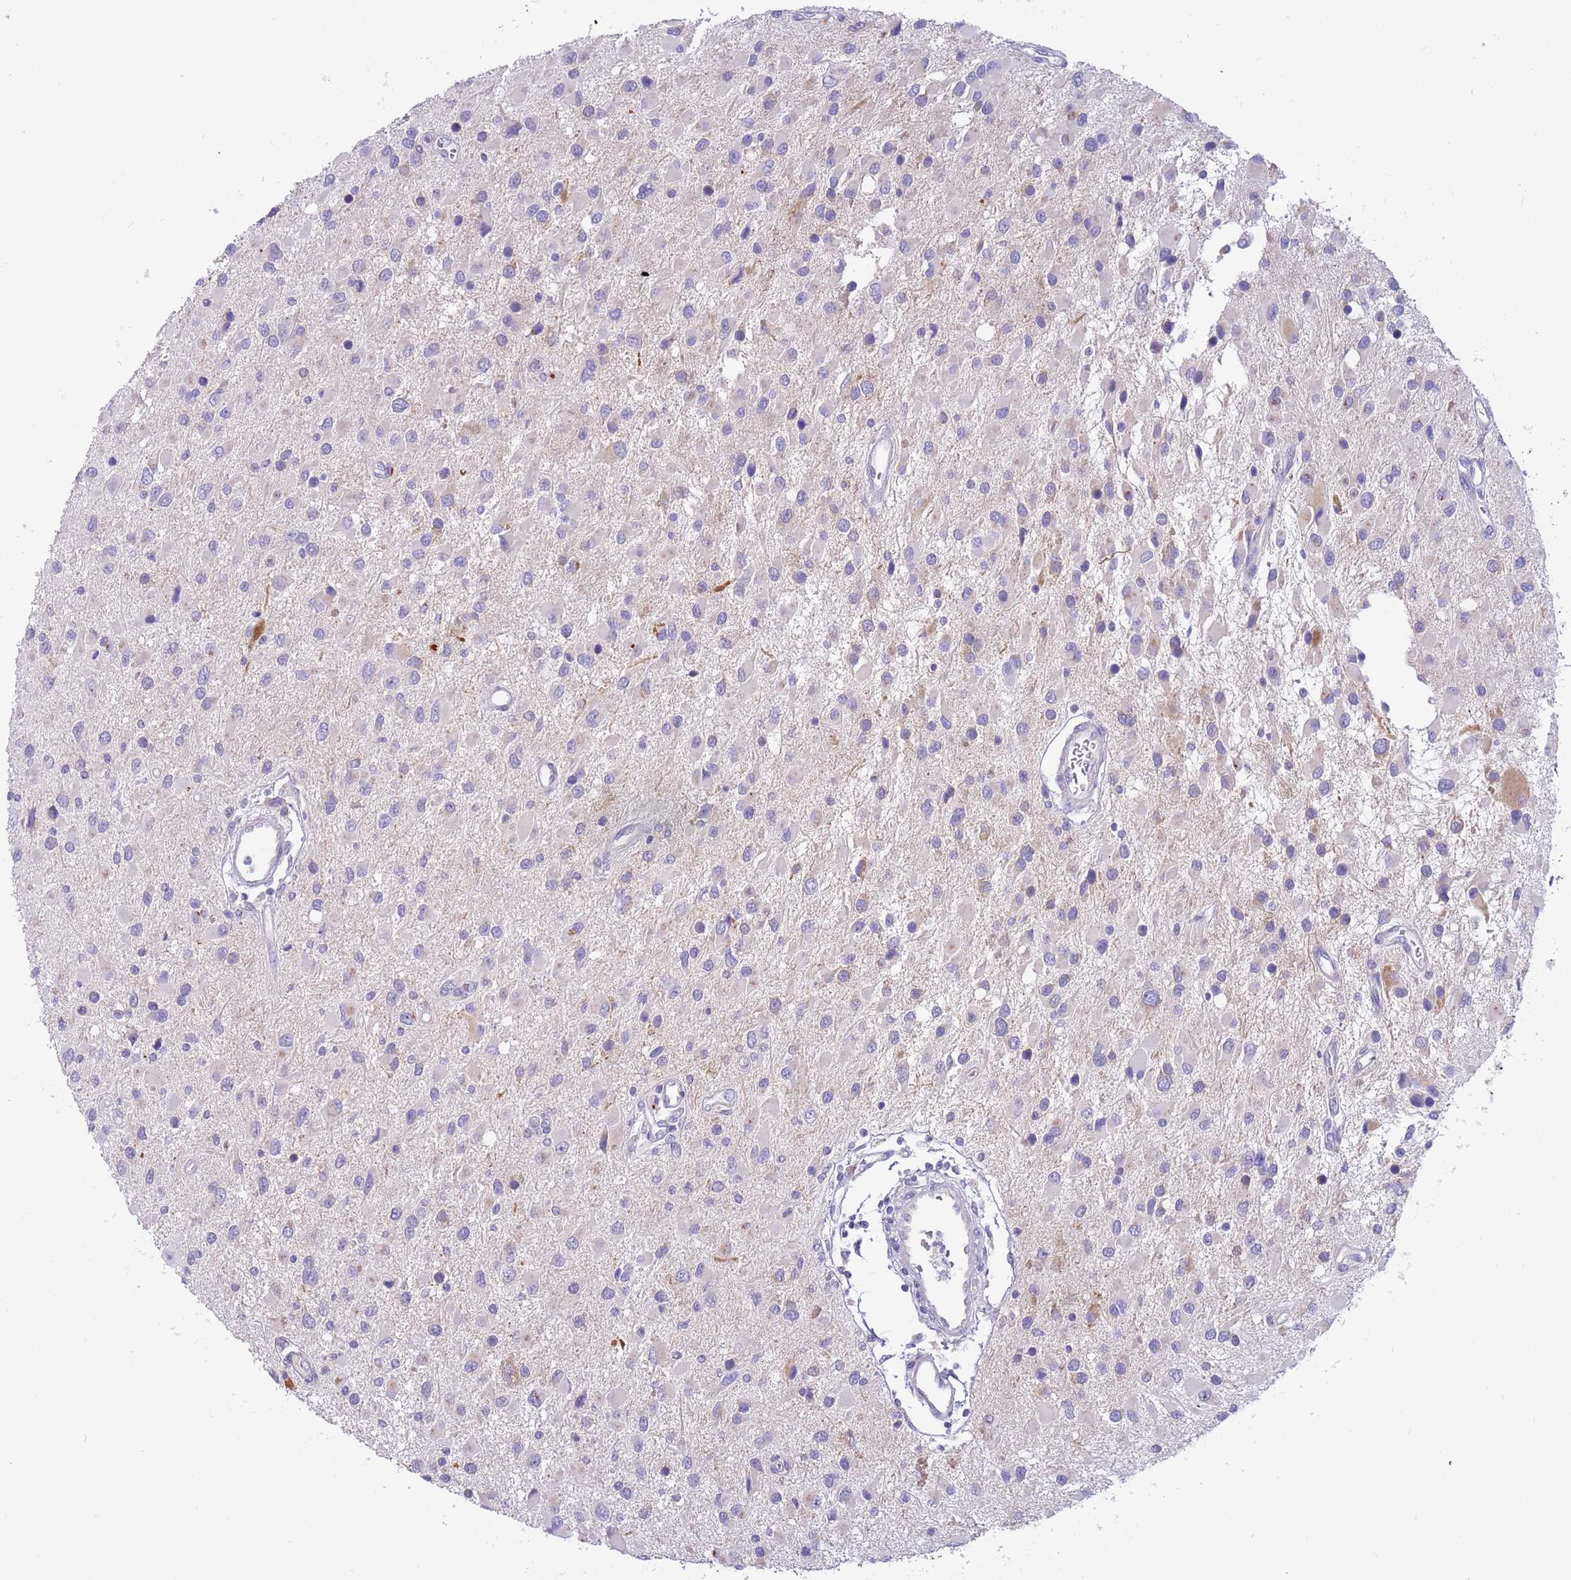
{"staining": {"intensity": "negative", "quantity": "none", "location": "none"}, "tissue": "glioma", "cell_type": "Tumor cells", "image_type": "cancer", "snomed": [{"axis": "morphology", "description": "Glioma, malignant, High grade"}, {"axis": "topography", "description": "Brain"}], "caption": "Immunohistochemistry (IHC) histopathology image of human high-grade glioma (malignant) stained for a protein (brown), which demonstrates no expression in tumor cells.", "gene": "DDHD1", "patient": {"sex": "male", "age": 53}}